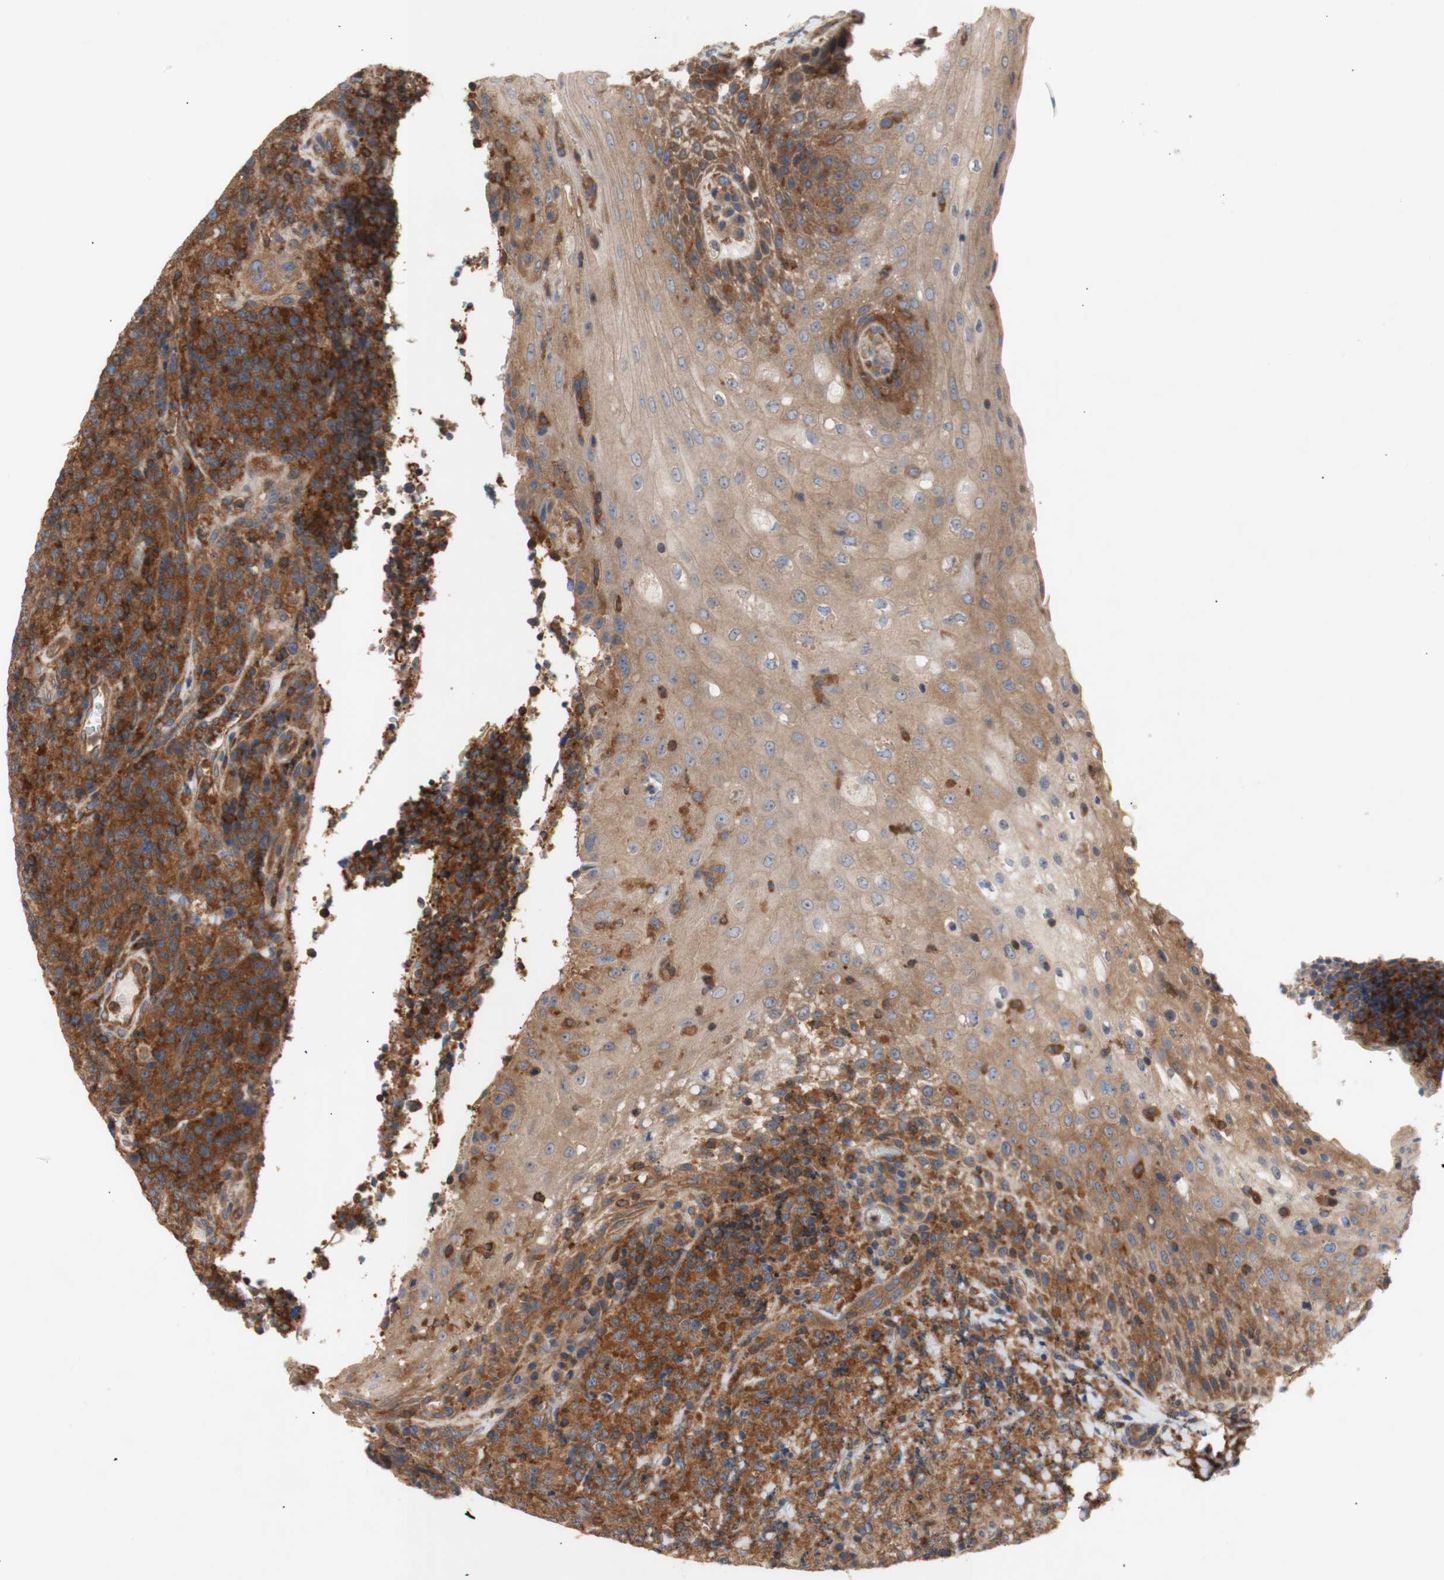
{"staining": {"intensity": "strong", "quantity": ">75%", "location": "cytoplasmic/membranous"}, "tissue": "lymphoma", "cell_type": "Tumor cells", "image_type": "cancer", "snomed": [{"axis": "morphology", "description": "Malignant lymphoma, non-Hodgkin's type, High grade"}, {"axis": "topography", "description": "Tonsil"}], "caption": "IHC micrograph of human high-grade malignant lymphoma, non-Hodgkin's type stained for a protein (brown), which reveals high levels of strong cytoplasmic/membranous positivity in approximately >75% of tumor cells.", "gene": "IKBKG", "patient": {"sex": "female", "age": 36}}